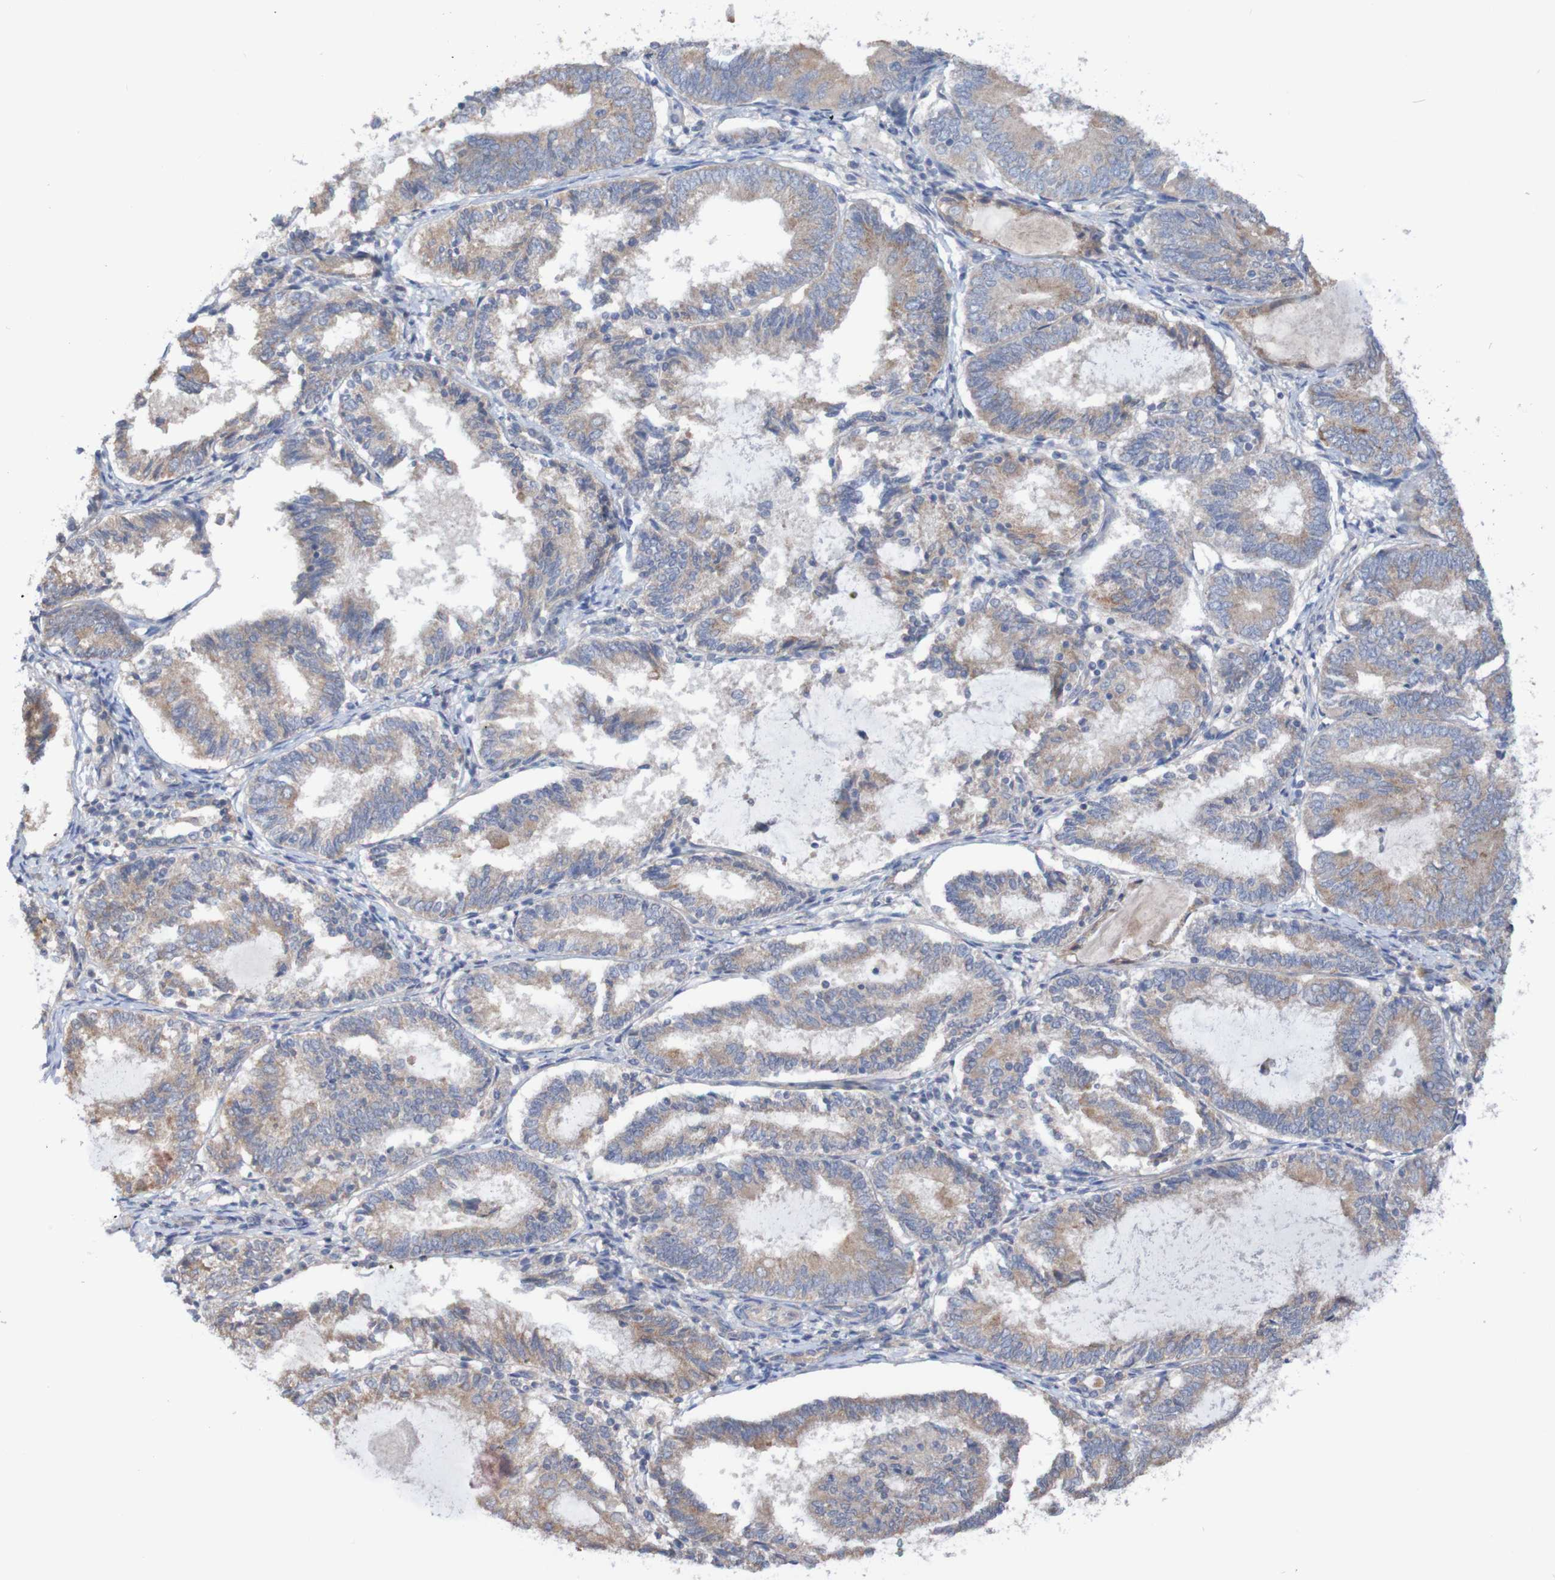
{"staining": {"intensity": "weak", "quantity": ">75%", "location": "cytoplasmic/membranous"}, "tissue": "endometrial cancer", "cell_type": "Tumor cells", "image_type": "cancer", "snomed": [{"axis": "morphology", "description": "Adenocarcinoma, NOS"}, {"axis": "topography", "description": "Endometrium"}], "caption": "Approximately >75% of tumor cells in adenocarcinoma (endometrial) reveal weak cytoplasmic/membranous protein staining as visualized by brown immunohistochemical staining.", "gene": "PHYH", "patient": {"sex": "female", "age": 81}}